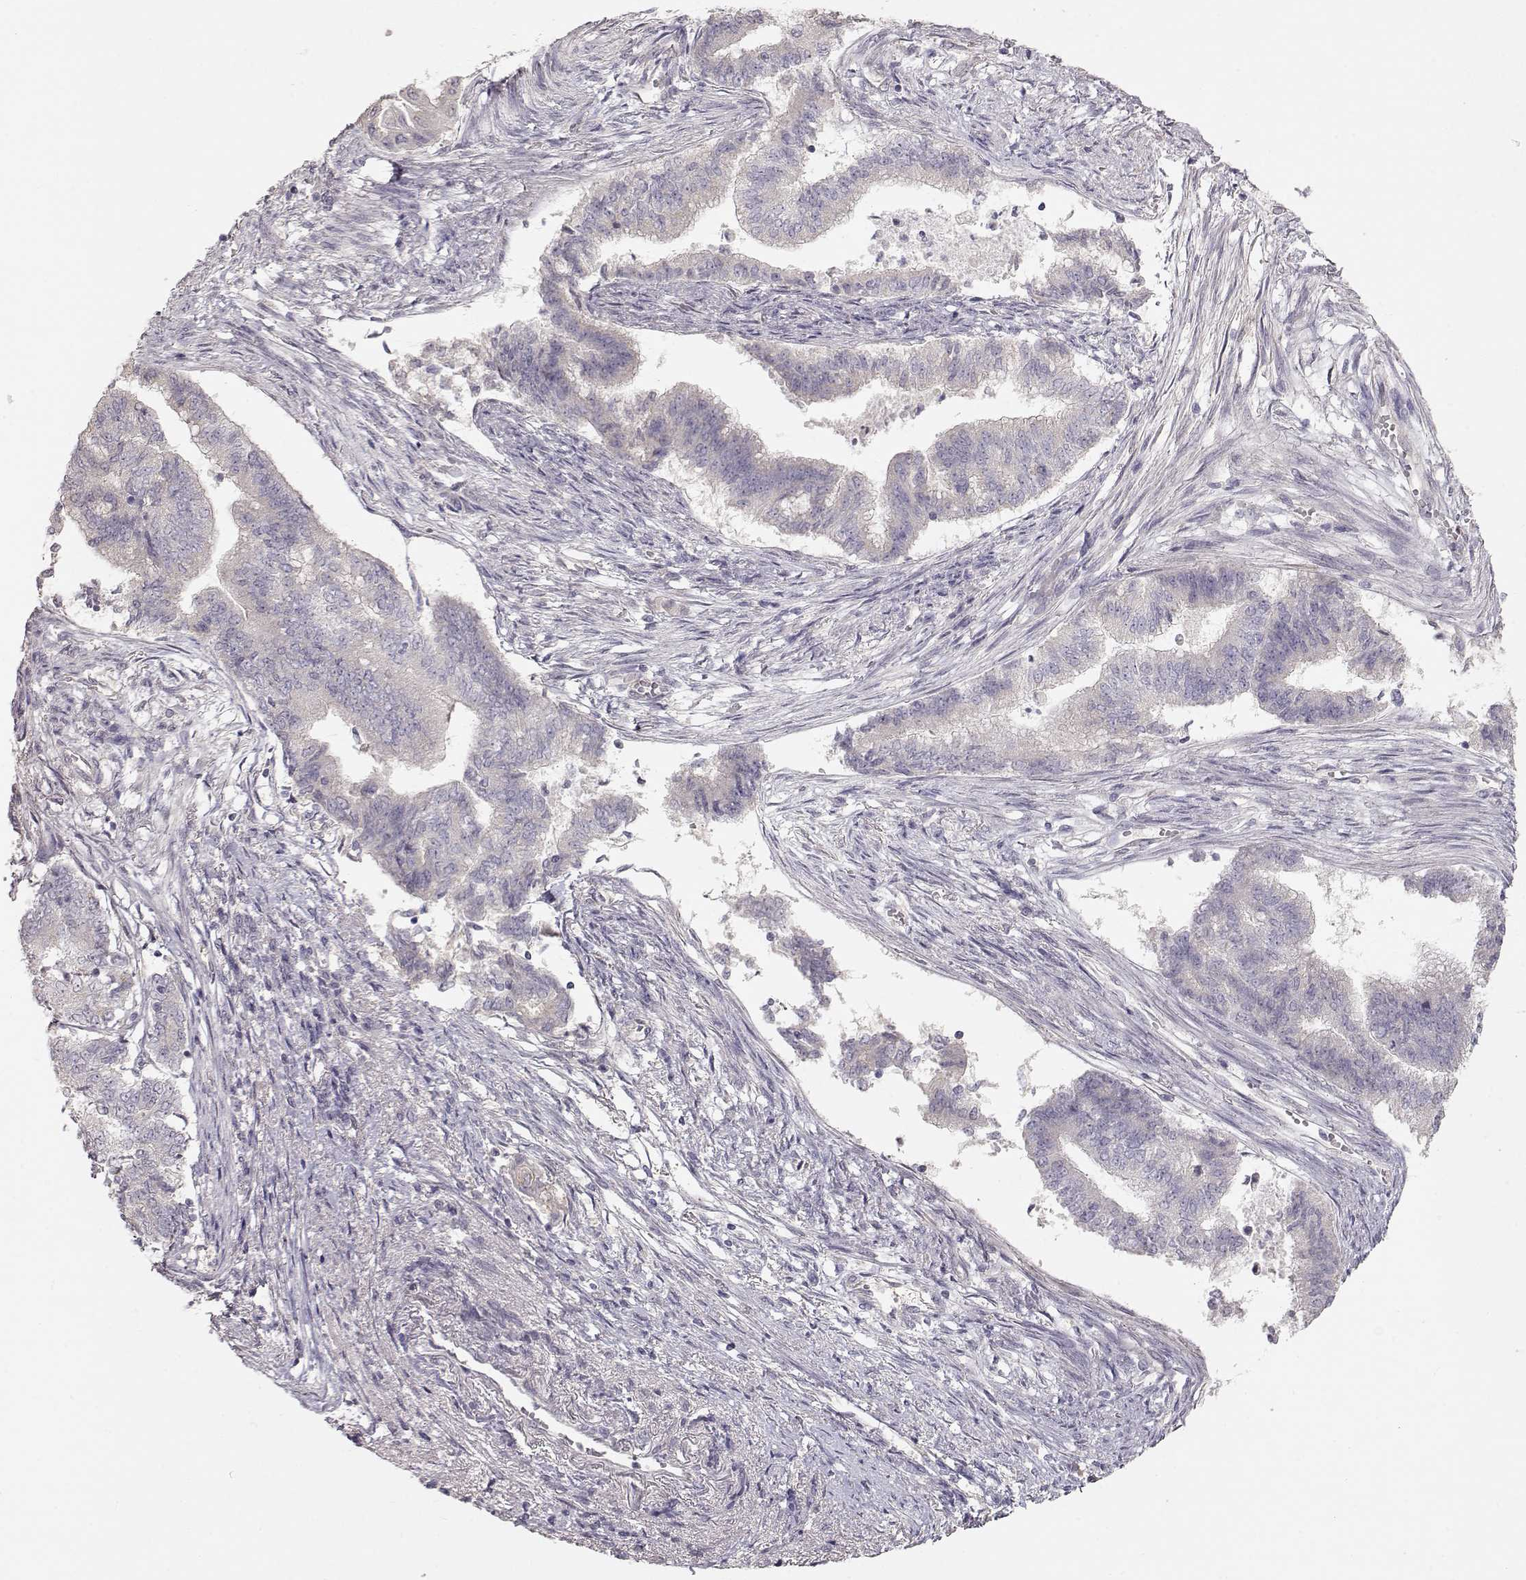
{"staining": {"intensity": "negative", "quantity": "none", "location": "none"}, "tissue": "endometrial cancer", "cell_type": "Tumor cells", "image_type": "cancer", "snomed": [{"axis": "morphology", "description": "Adenocarcinoma, NOS"}, {"axis": "topography", "description": "Endometrium"}], "caption": "Tumor cells show no significant staining in endometrial cancer (adenocarcinoma).", "gene": "ARHGAP8", "patient": {"sex": "female", "age": 65}}